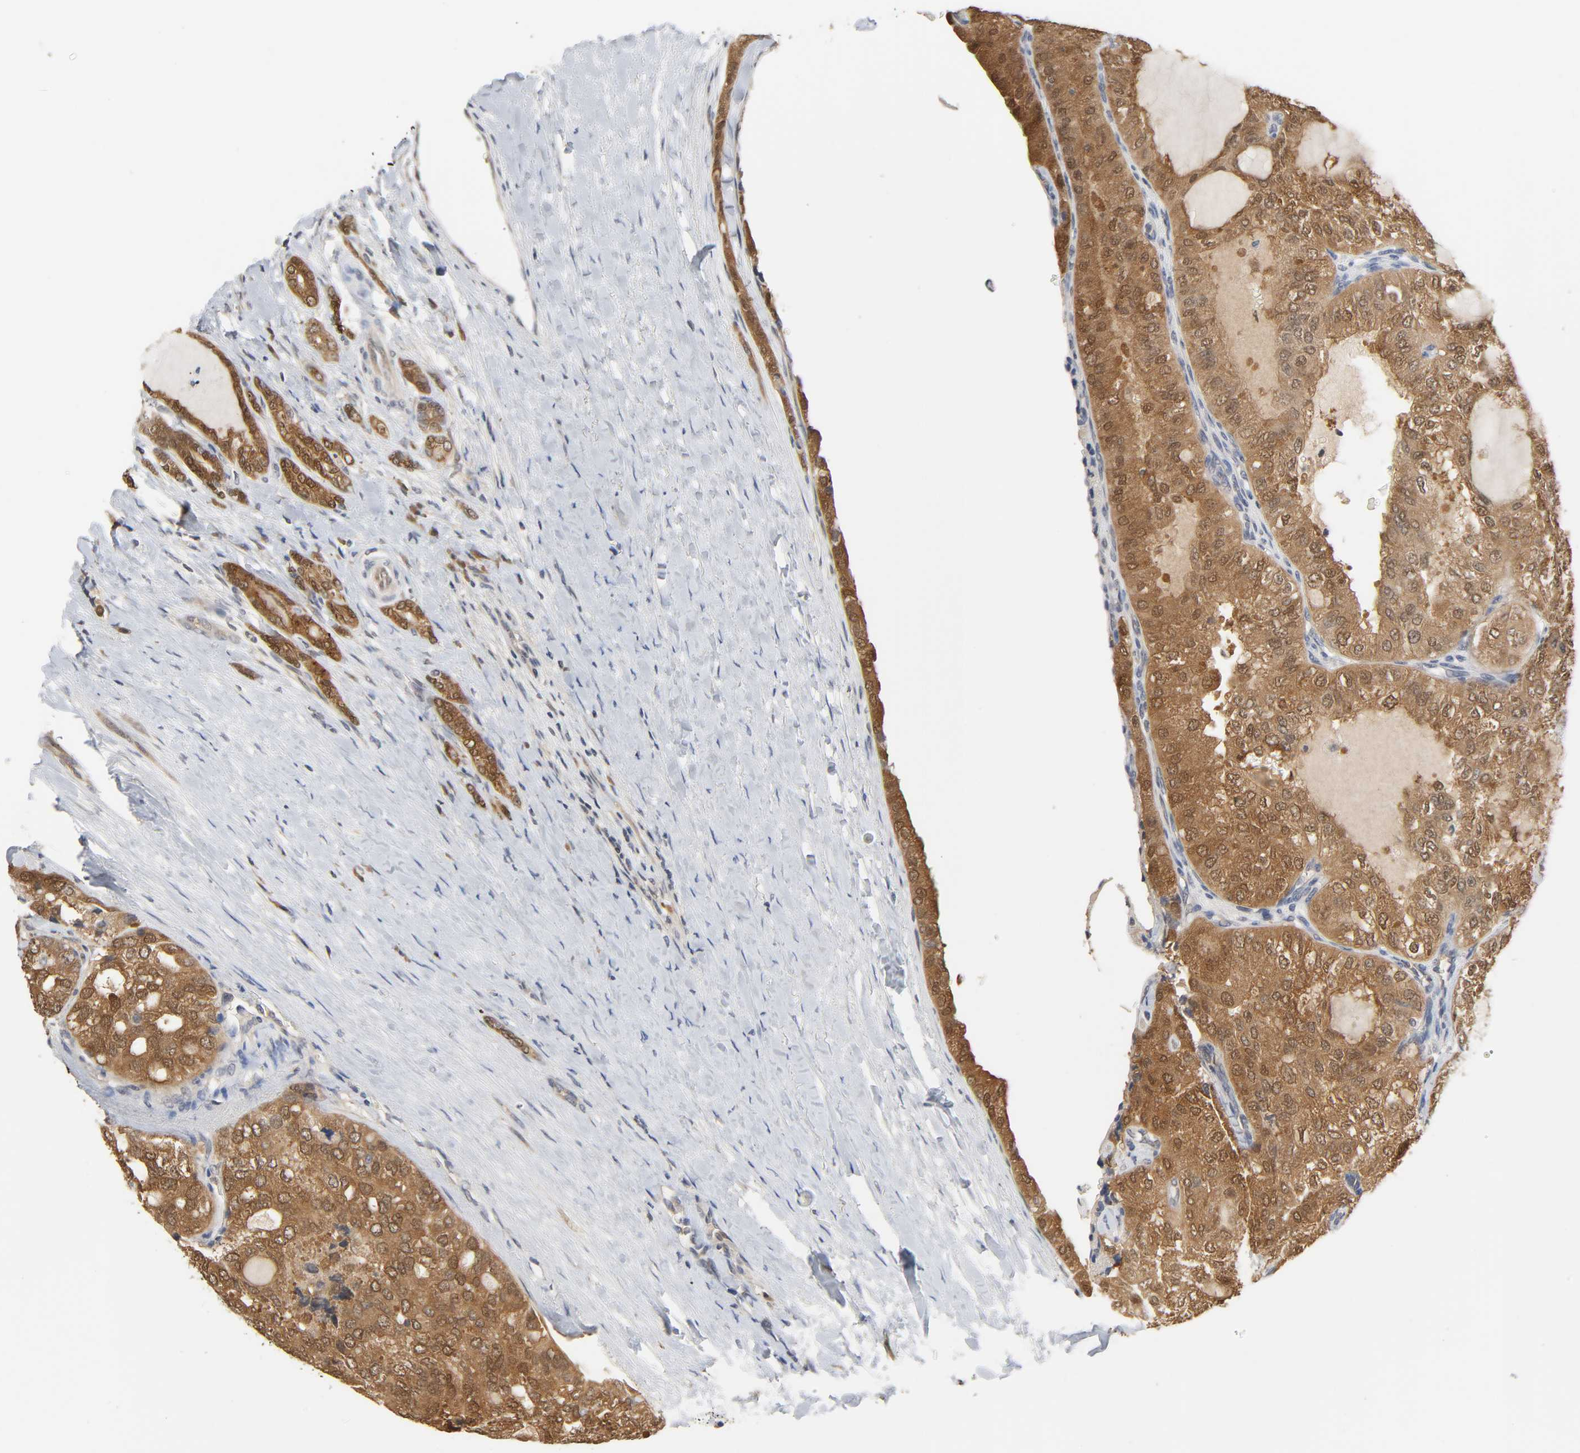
{"staining": {"intensity": "strong", "quantity": ">75%", "location": "cytoplasmic/membranous"}, "tissue": "thyroid cancer", "cell_type": "Tumor cells", "image_type": "cancer", "snomed": [{"axis": "morphology", "description": "Follicular adenoma carcinoma, NOS"}, {"axis": "topography", "description": "Thyroid gland"}], "caption": "IHC histopathology image of neoplastic tissue: human thyroid cancer (follicular adenoma carcinoma) stained using immunohistochemistry reveals high levels of strong protein expression localized specifically in the cytoplasmic/membranous of tumor cells, appearing as a cytoplasmic/membranous brown color.", "gene": "MIF", "patient": {"sex": "male", "age": 75}}